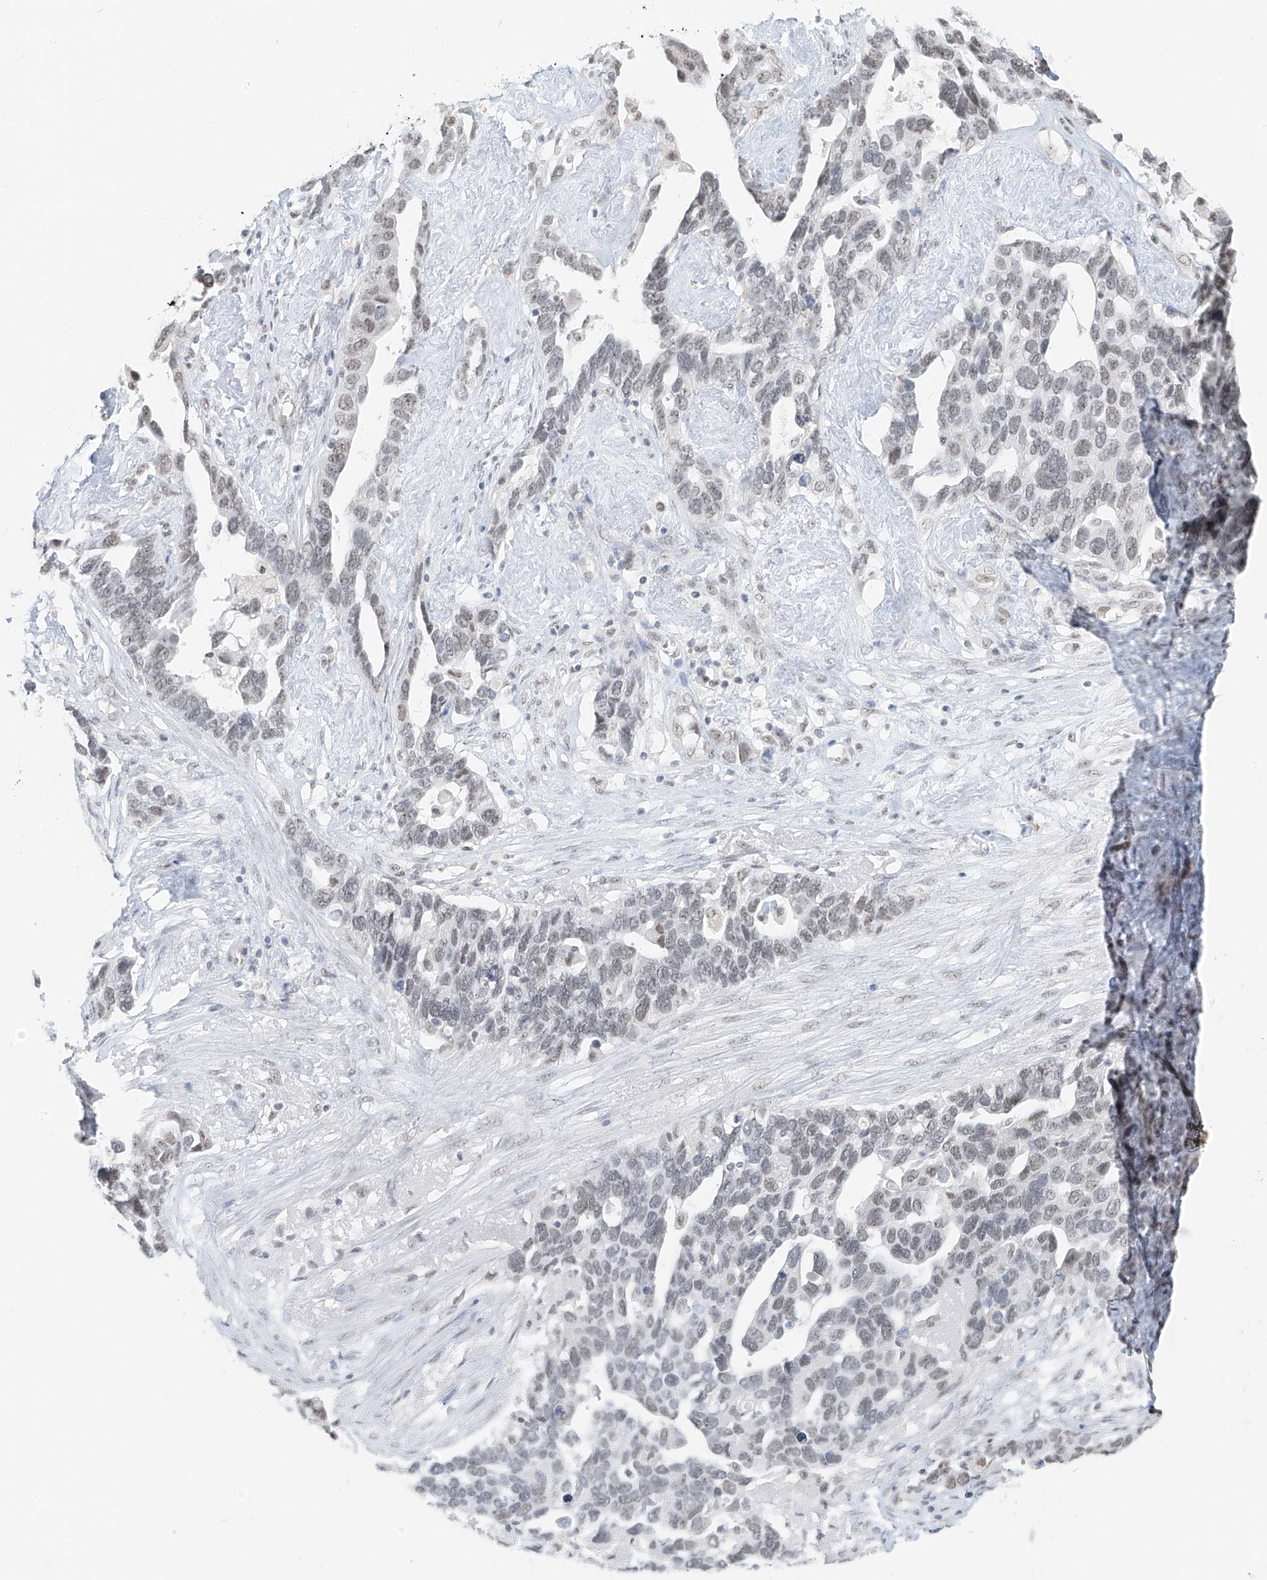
{"staining": {"intensity": "weak", "quantity": "25%-75%", "location": "nuclear"}, "tissue": "ovarian cancer", "cell_type": "Tumor cells", "image_type": "cancer", "snomed": [{"axis": "morphology", "description": "Cystadenocarcinoma, serous, NOS"}, {"axis": "topography", "description": "Ovary"}], "caption": "Brown immunohistochemical staining in ovarian cancer exhibits weak nuclear staining in about 25%-75% of tumor cells.", "gene": "PGC", "patient": {"sex": "female", "age": 54}}